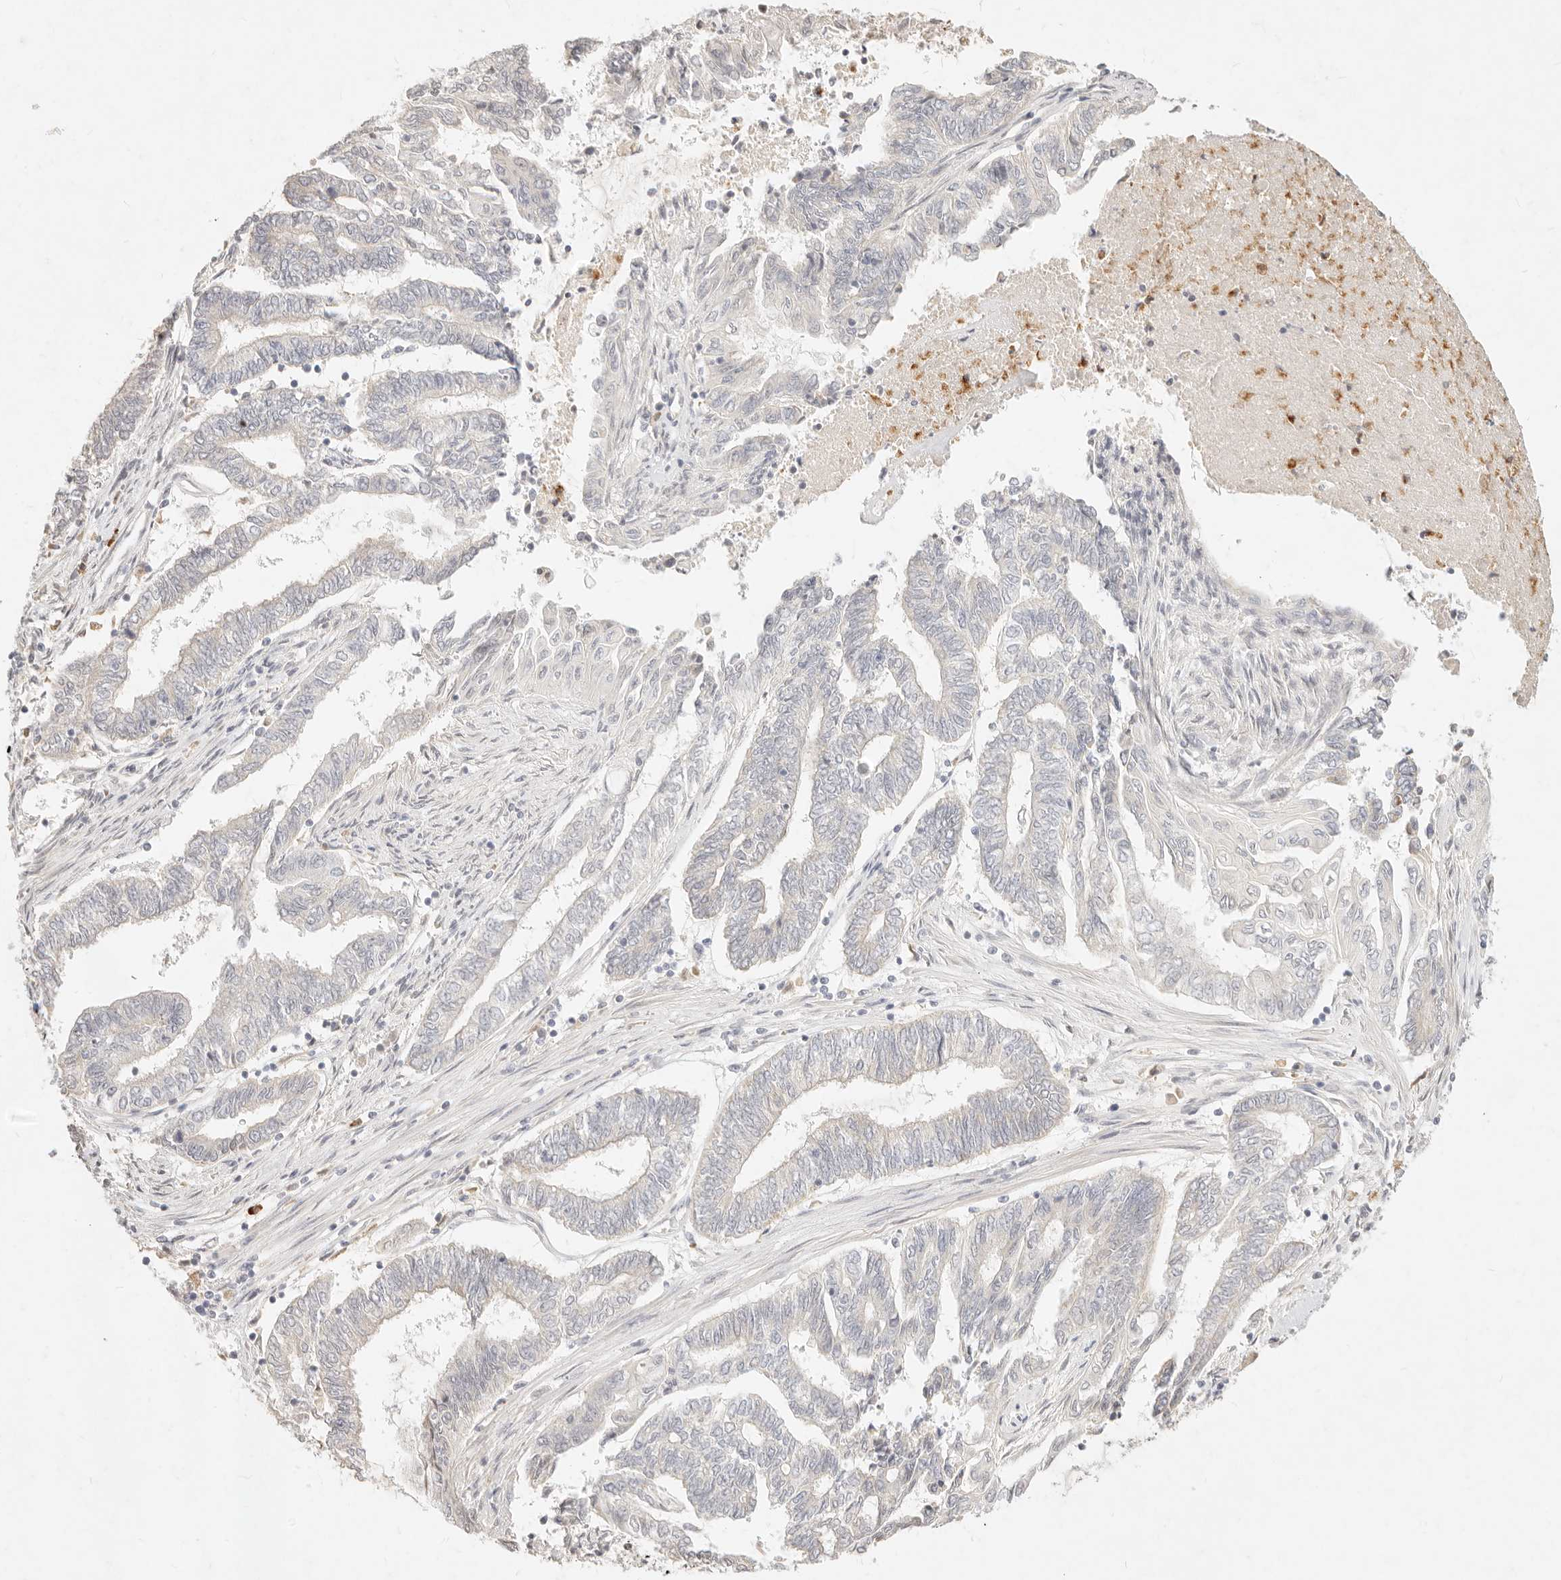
{"staining": {"intensity": "negative", "quantity": "none", "location": "none"}, "tissue": "endometrial cancer", "cell_type": "Tumor cells", "image_type": "cancer", "snomed": [{"axis": "morphology", "description": "Adenocarcinoma, NOS"}, {"axis": "topography", "description": "Uterus"}, {"axis": "topography", "description": "Endometrium"}], "caption": "Immunohistochemical staining of endometrial cancer demonstrates no significant expression in tumor cells.", "gene": "ASCL3", "patient": {"sex": "female", "age": 70}}